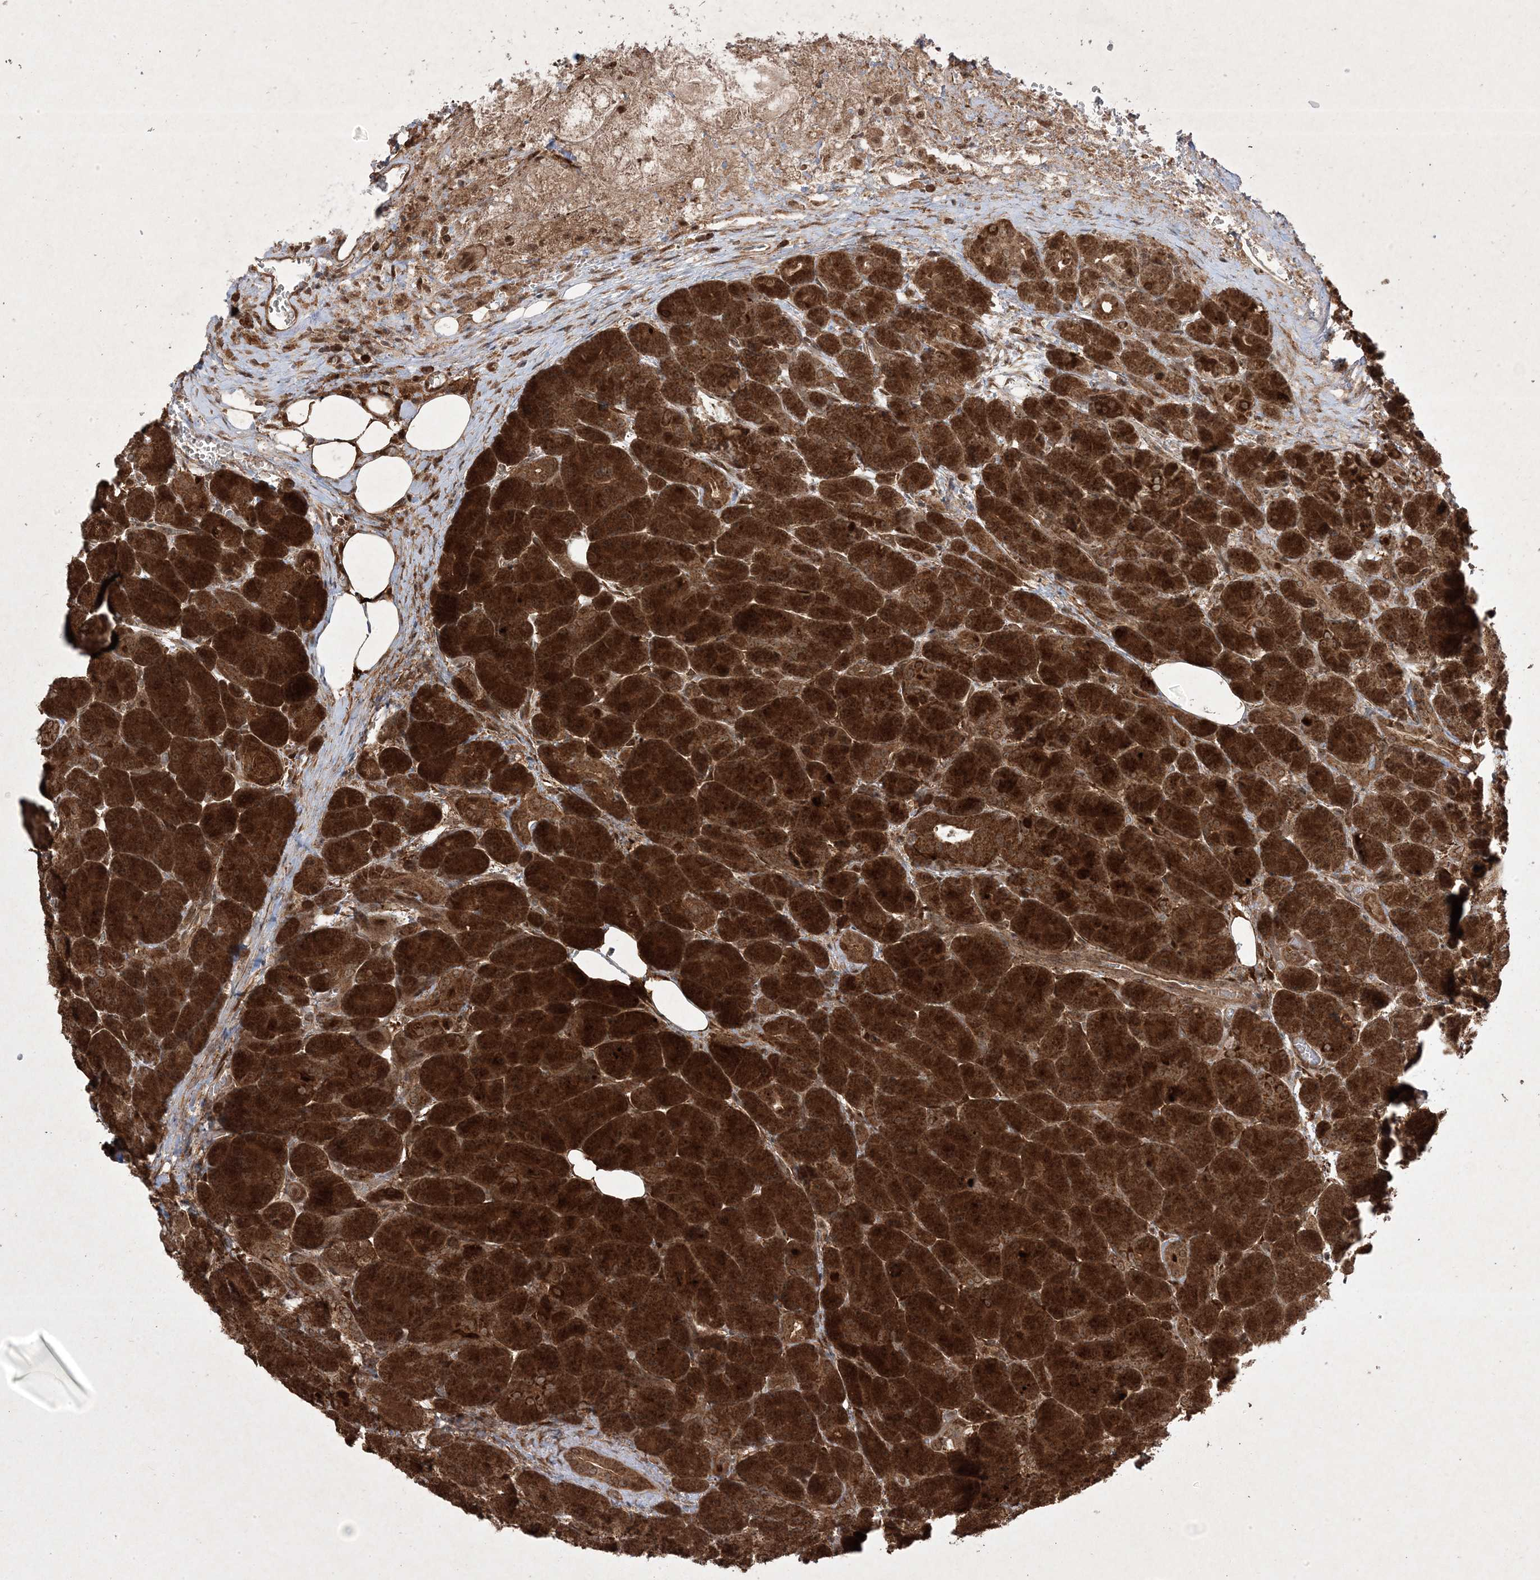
{"staining": {"intensity": "strong", "quantity": ">75%", "location": "cytoplasmic/membranous,nuclear"}, "tissue": "pancreas", "cell_type": "Exocrine glandular cells", "image_type": "normal", "snomed": [{"axis": "morphology", "description": "Normal tissue, NOS"}, {"axis": "topography", "description": "Pancreas"}], "caption": "Approximately >75% of exocrine glandular cells in normal human pancreas show strong cytoplasmic/membranous,nuclear protein positivity as visualized by brown immunohistochemical staining.", "gene": "PLEKHM2", "patient": {"sex": "male", "age": 63}}